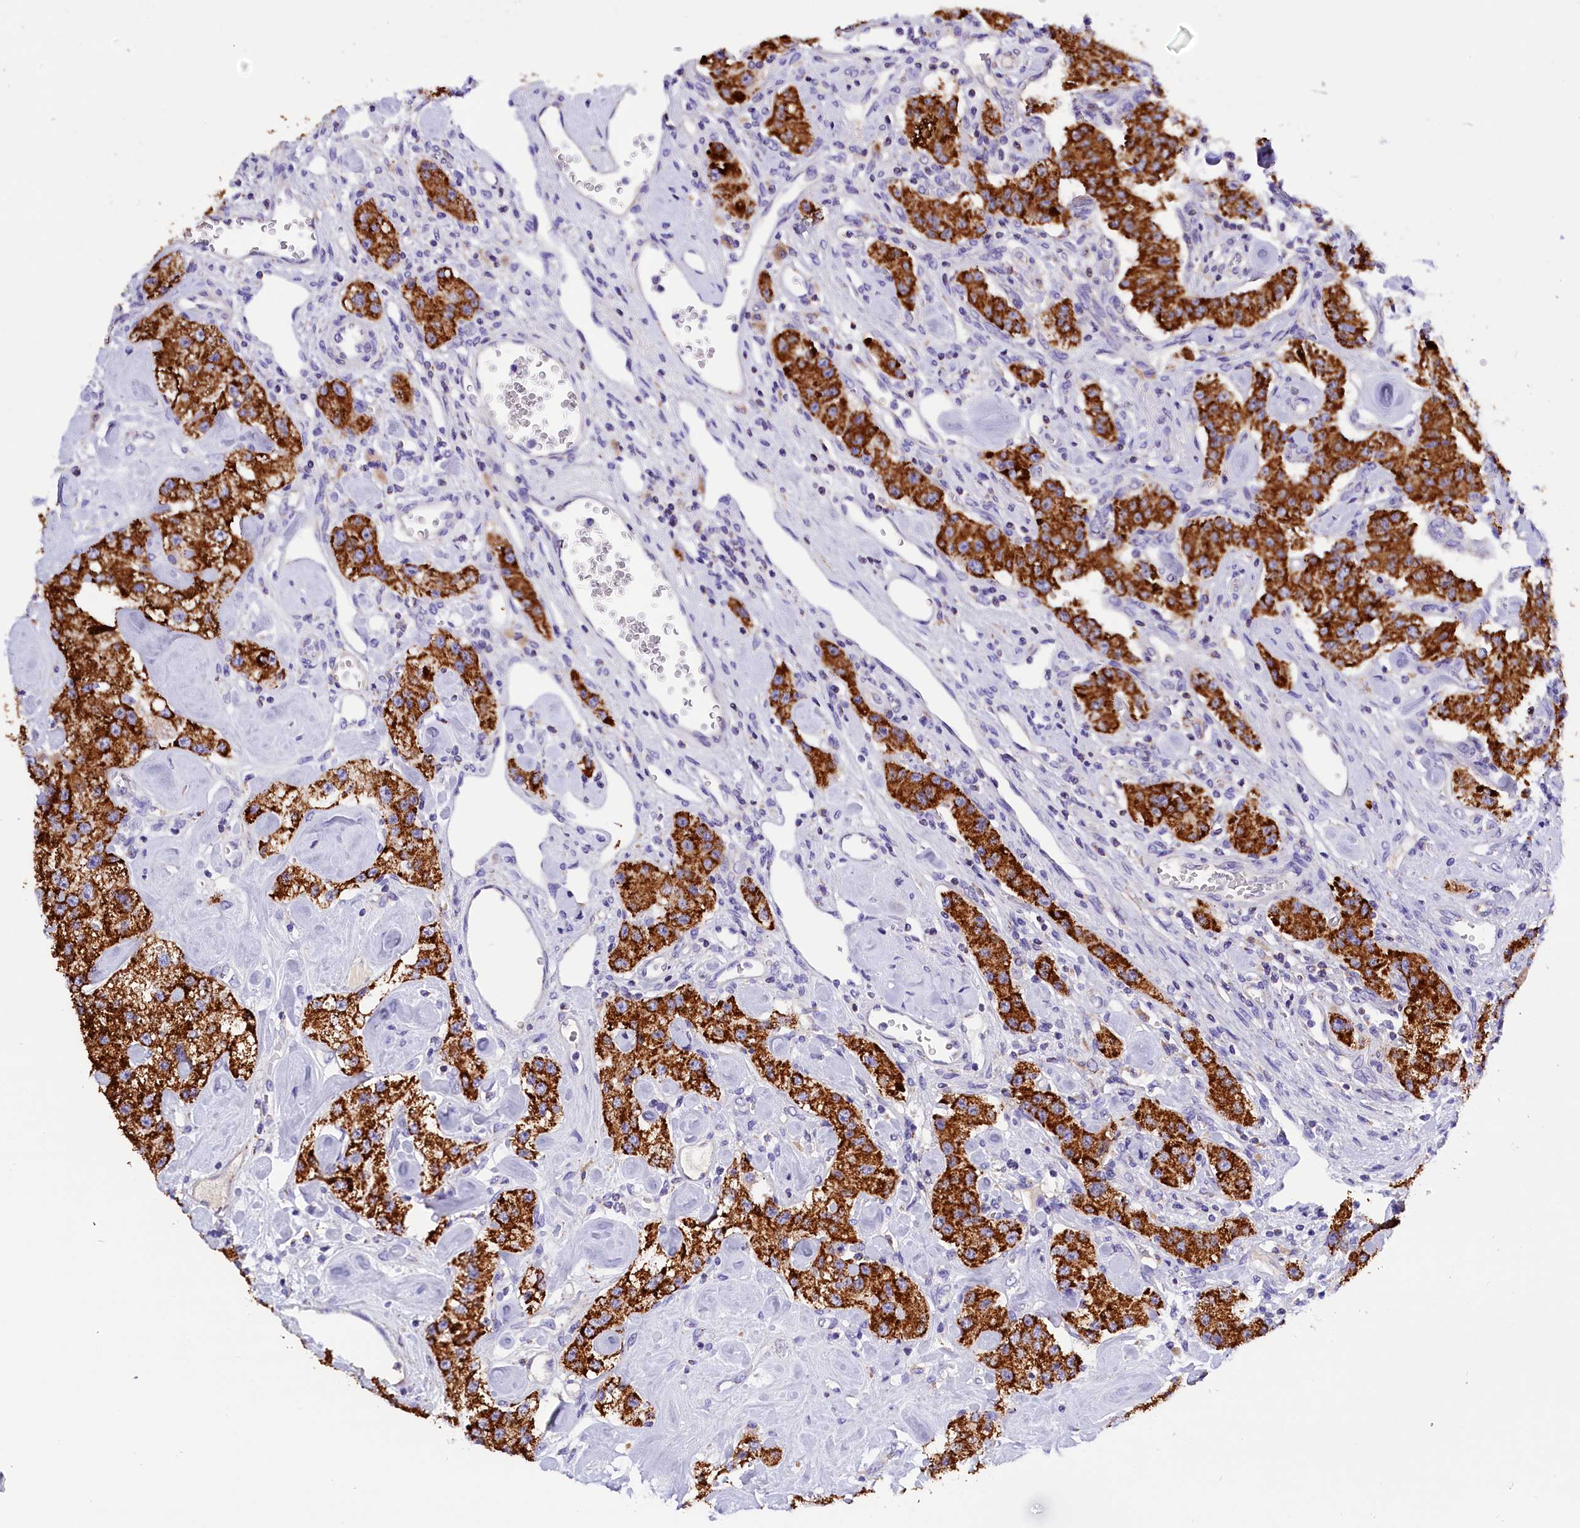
{"staining": {"intensity": "strong", "quantity": ">75%", "location": "cytoplasmic/membranous"}, "tissue": "carcinoid", "cell_type": "Tumor cells", "image_type": "cancer", "snomed": [{"axis": "morphology", "description": "Carcinoid, malignant, NOS"}, {"axis": "topography", "description": "Pancreas"}], "caption": "Tumor cells display high levels of strong cytoplasmic/membranous positivity in approximately >75% of cells in human carcinoid.", "gene": "ABAT", "patient": {"sex": "male", "age": 41}}